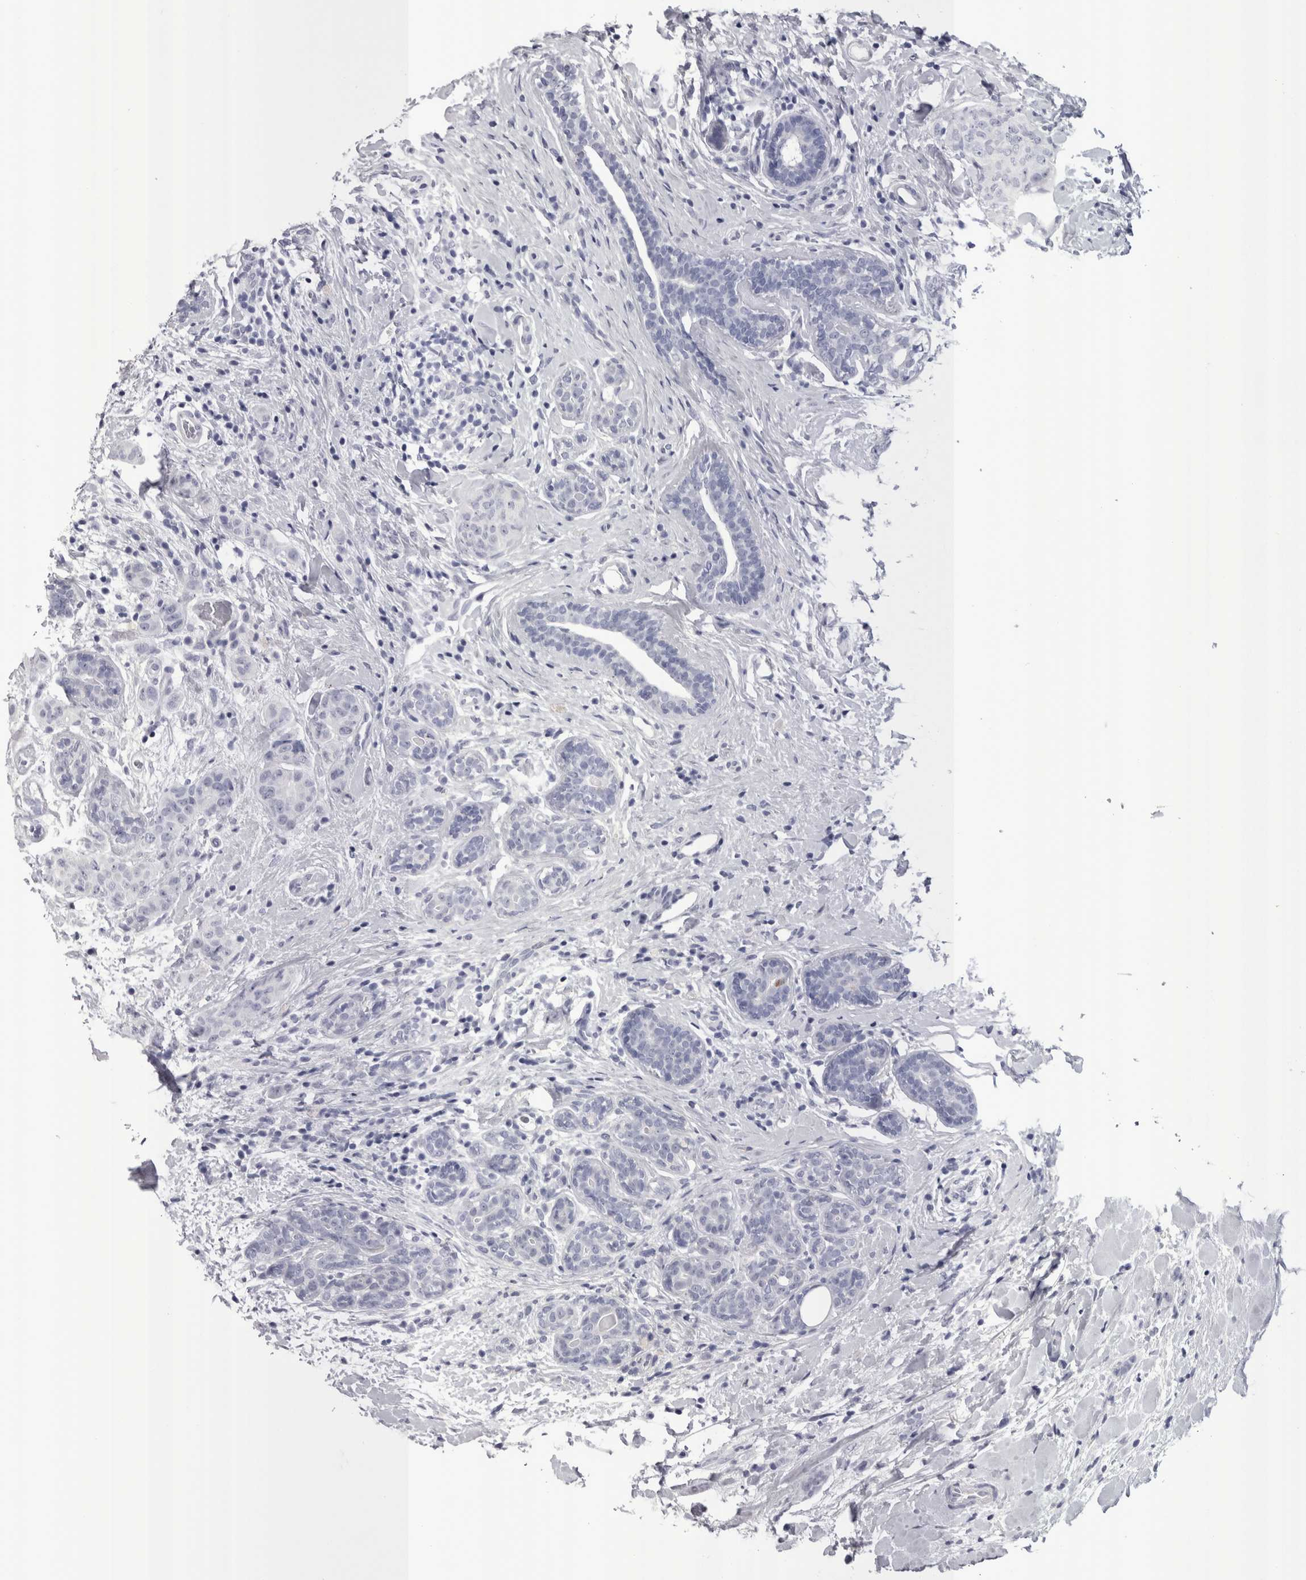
{"staining": {"intensity": "negative", "quantity": "none", "location": "none"}, "tissue": "breast cancer", "cell_type": "Tumor cells", "image_type": "cancer", "snomed": [{"axis": "morphology", "description": "Normal tissue, NOS"}, {"axis": "morphology", "description": "Duct carcinoma"}, {"axis": "topography", "description": "Breast"}], "caption": "Human breast invasive ductal carcinoma stained for a protein using immunohistochemistry (IHC) exhibits no expression in tumor cells.", "gene": "PWP2", "patient": {"sex": "female", "age": 40}}